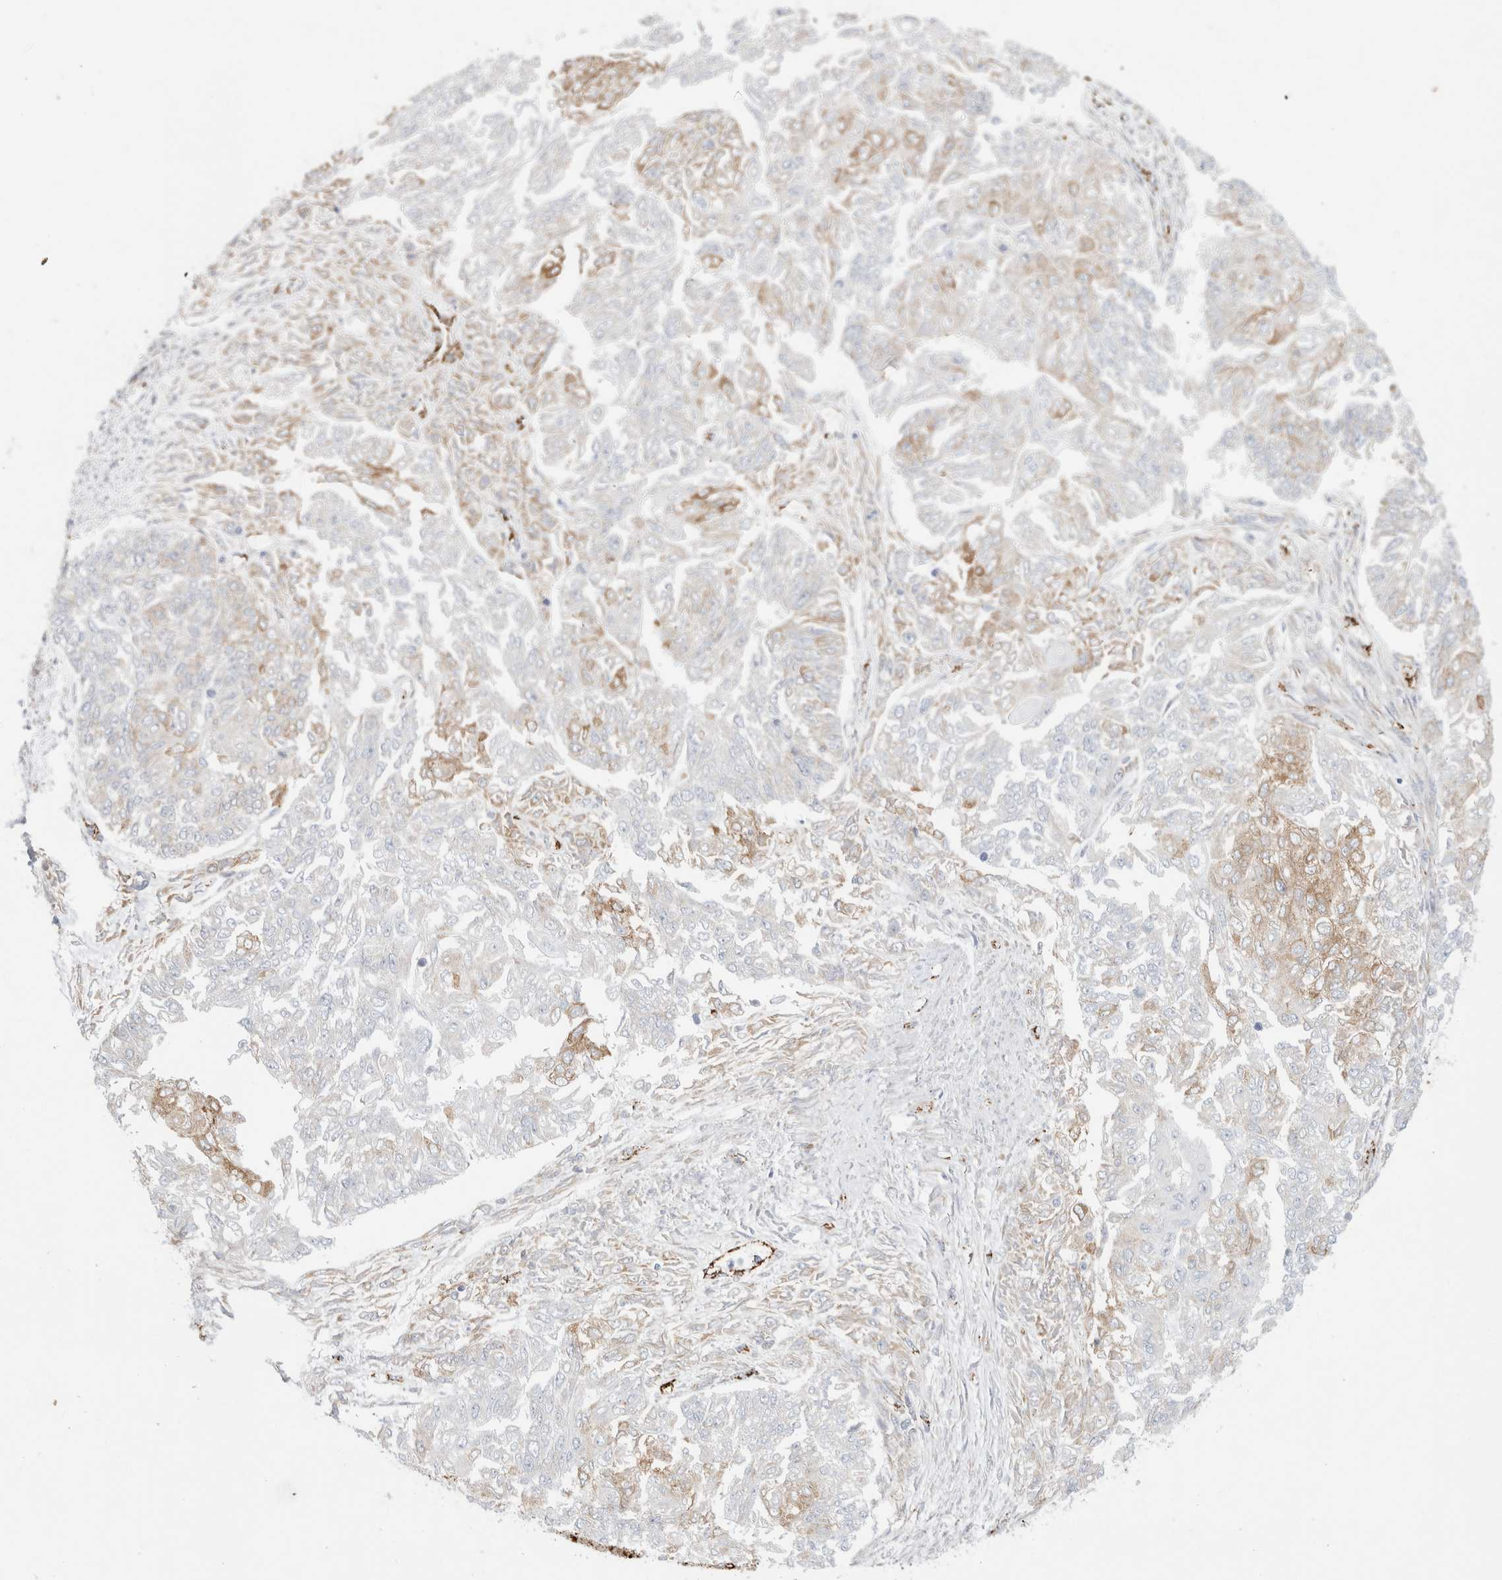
{"staining": {"intensity": "moderate", "quantity": "<25%", "location": "cytoplasmic/membranous"}, "tissue": "endometrial cancer", "cell_type": "Tumor cells", "image_type": "cancer", "snomed": [{"axis": "morphology", "description": "Adenocarcinoma, NOS"}, {"axis": "topography", "description": "Endometrium"}], "caption": "Adenocarcinoma (endometrial) tissue shows moderate cytoplasmic/membranous expression in about <25% of tumor cells", "gene": "CNPY4", "patient": {"sex": "female", "age": 32}}